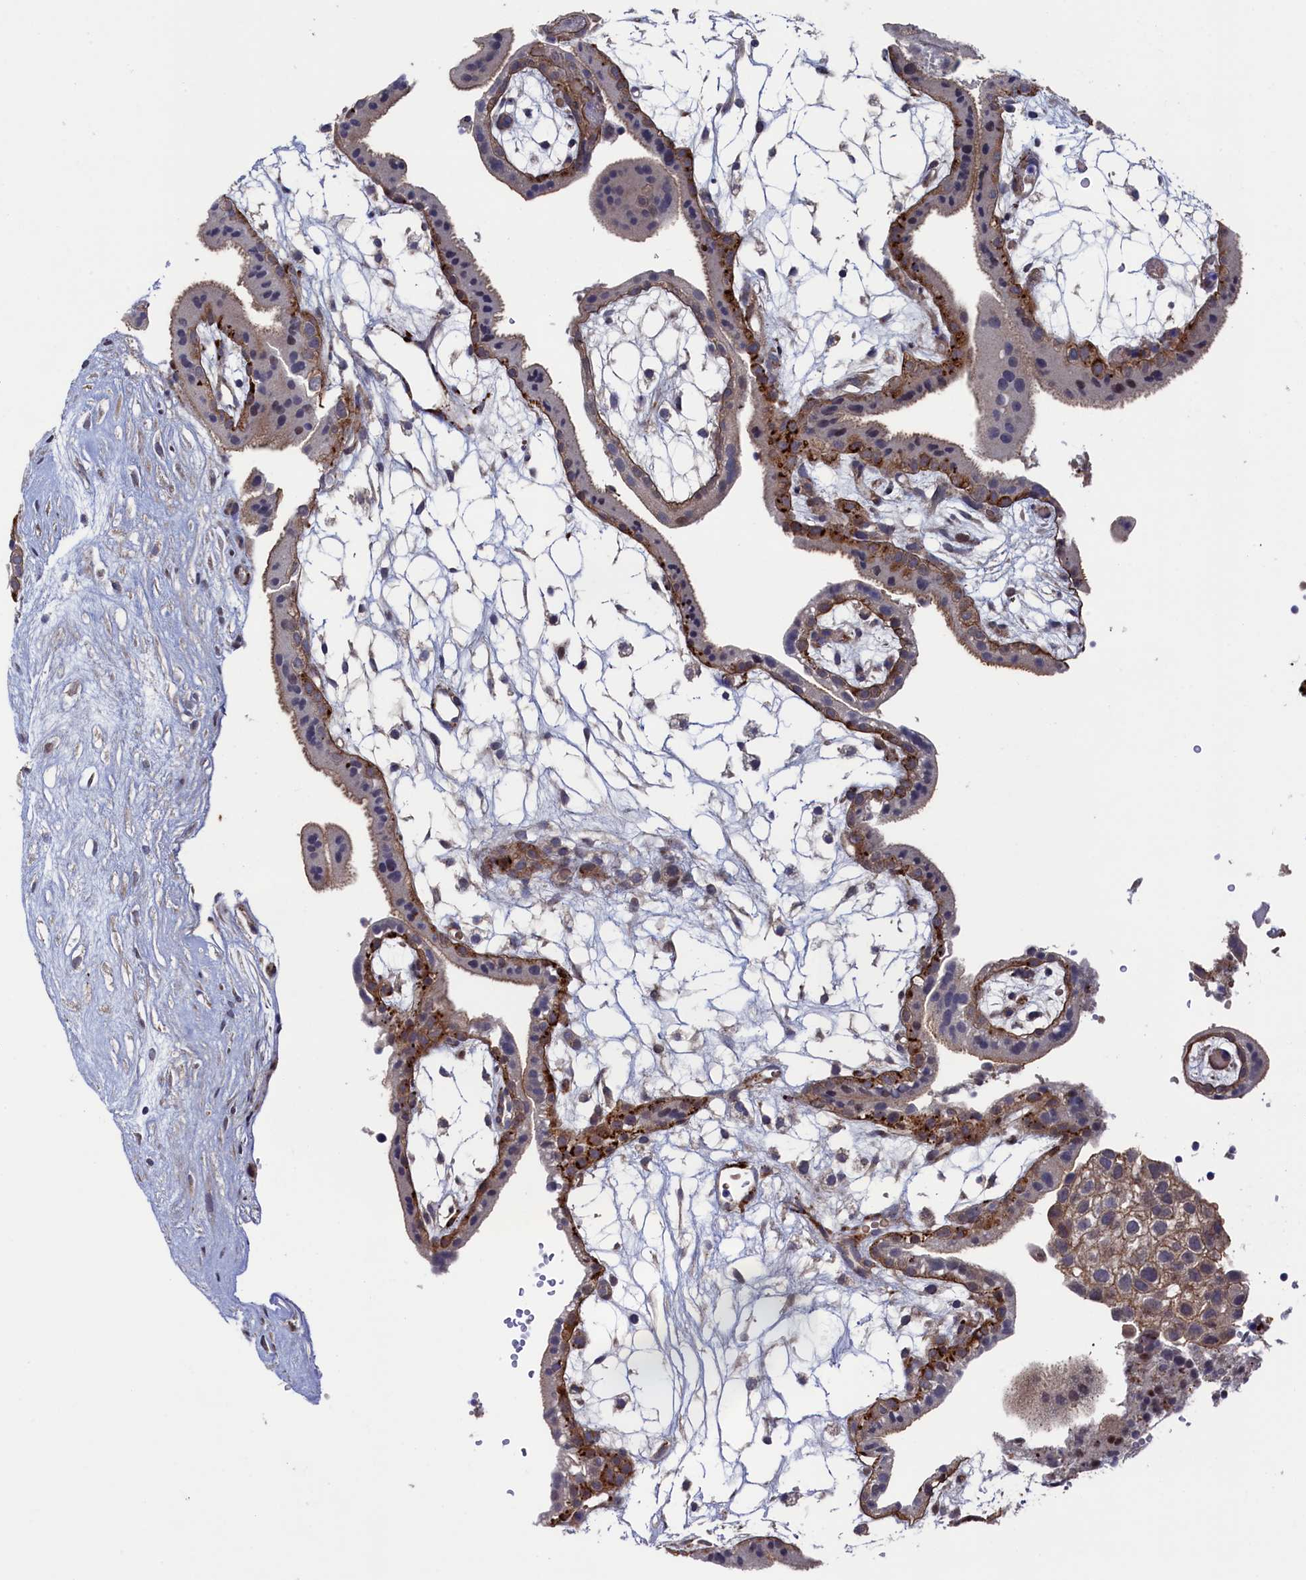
{"staining": {"intensity": "strong", "quantity": "25%-75%", "location": "cytoplasmic/membranous,nuclear"}, "tissue": "placenta", "cell_type": "Trophoblastic cells", "image_type": "normal", "snomed": [{"axis": "morphology", "description": "Normal tissue, NOS"}, {"axis": "topography", "description": "Placenta"}], "caption": "Immunohistochemistry image of benign placenta: placenta stained using IHC demonstrates high levels of strong protein expression localized specifically in the cytoplasmic/membranous,nuclear of trophoblastic cells, appearing as a cytoplasmic/membranous,nuclear brown color.", "gene": "ZNF891", "patient": {"sex": "female", "age": 18}}